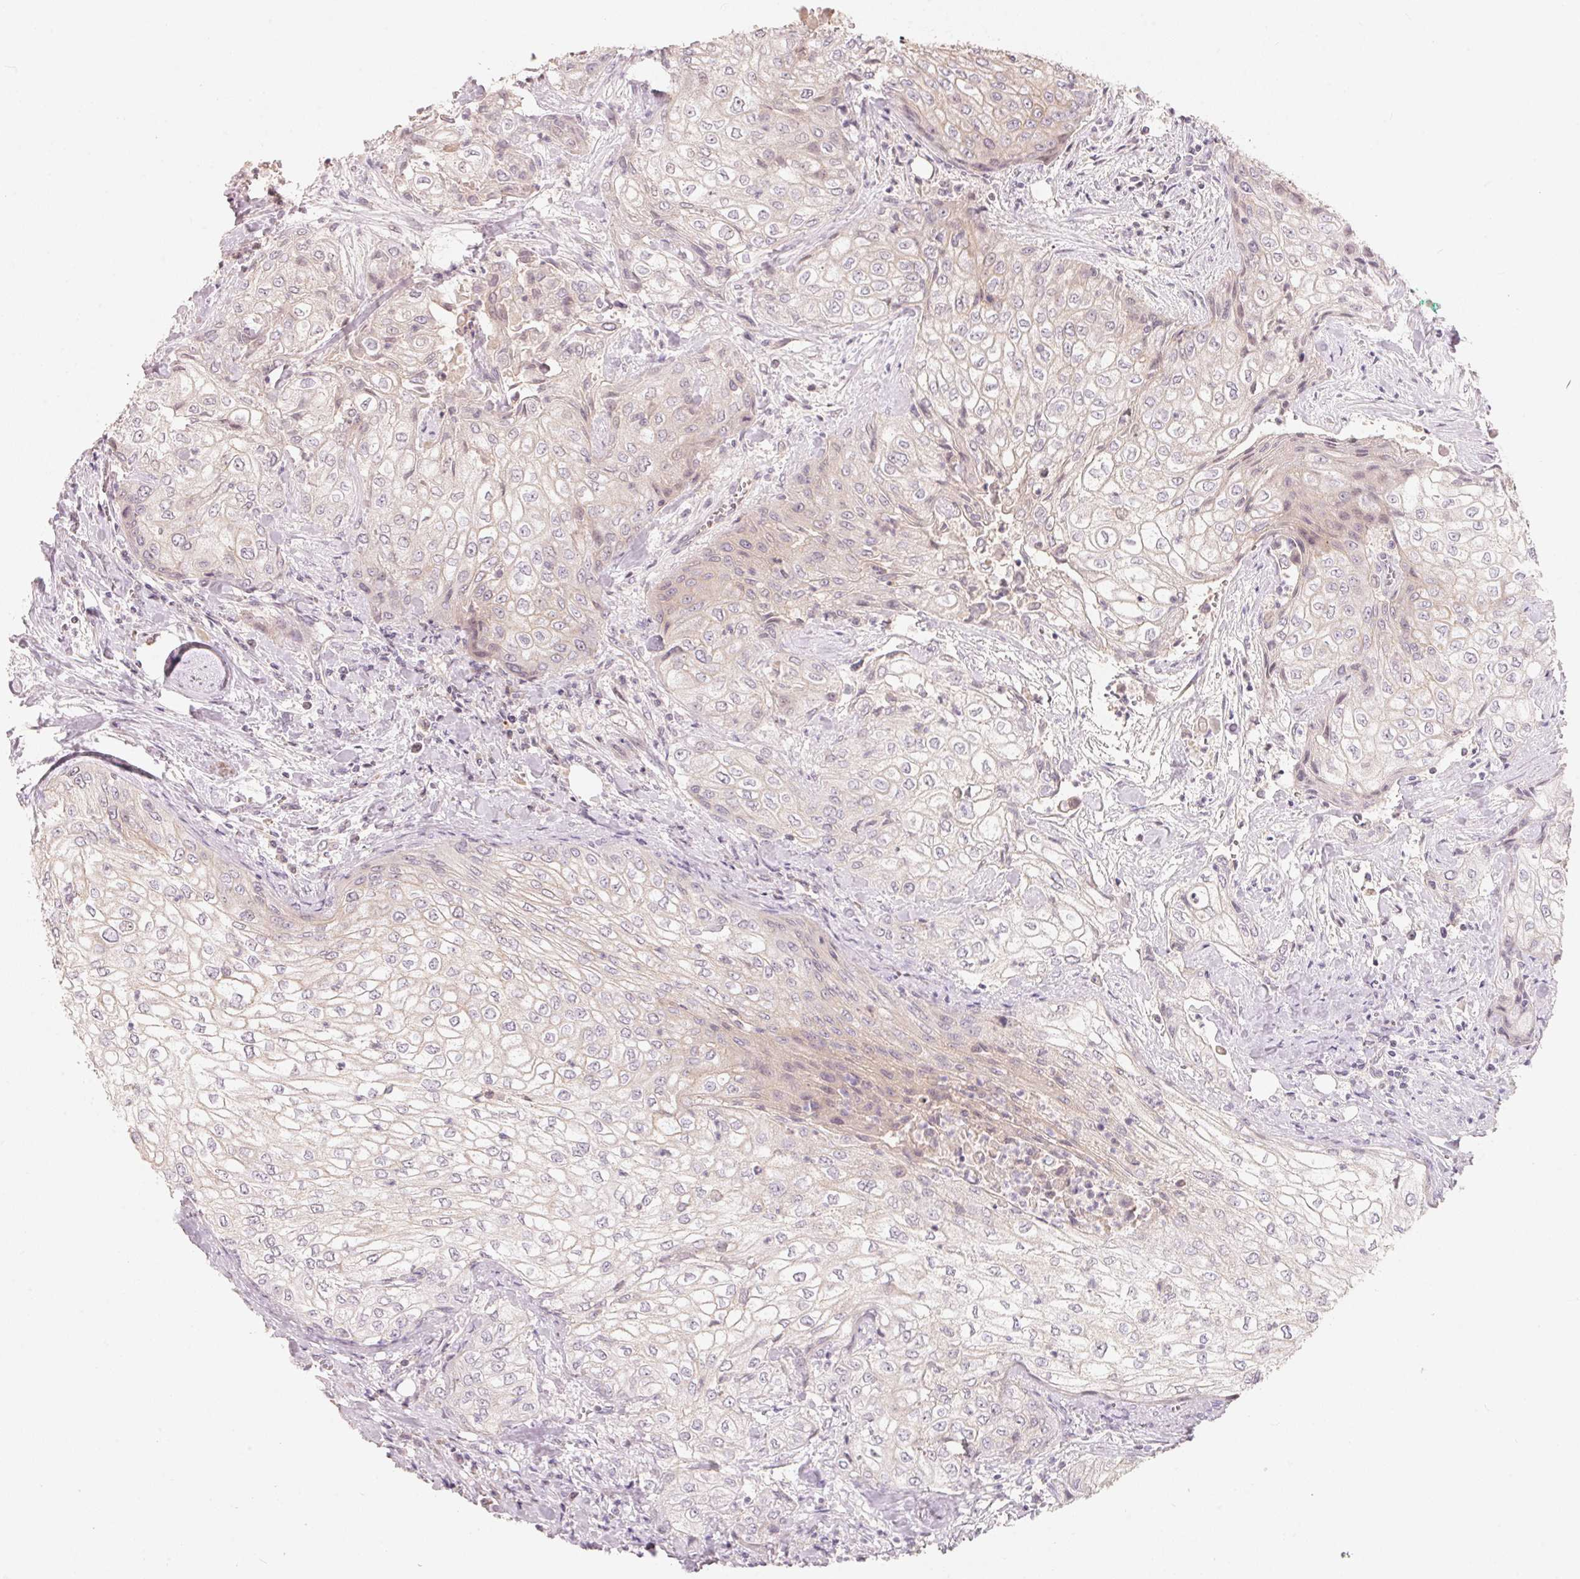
{"staining": {"intensity": "negative", "quantity": "none", "location": "none"}, "tissue": "urothelial cancer", "cell_type": "Tumor cells", "image_type": "cancer", "snomed": [{"axis": "morphology", "description": "Urothelial carcinoma, High grade"}, {"axis": "topography", "description": "Urinary bladder"}], "caption": "Tumor cells are negative for protein expression in human high-grade urothelial carcinoma.", "gene": "TP53AIP1", "patient": {"sex": "male", "age": 62}}